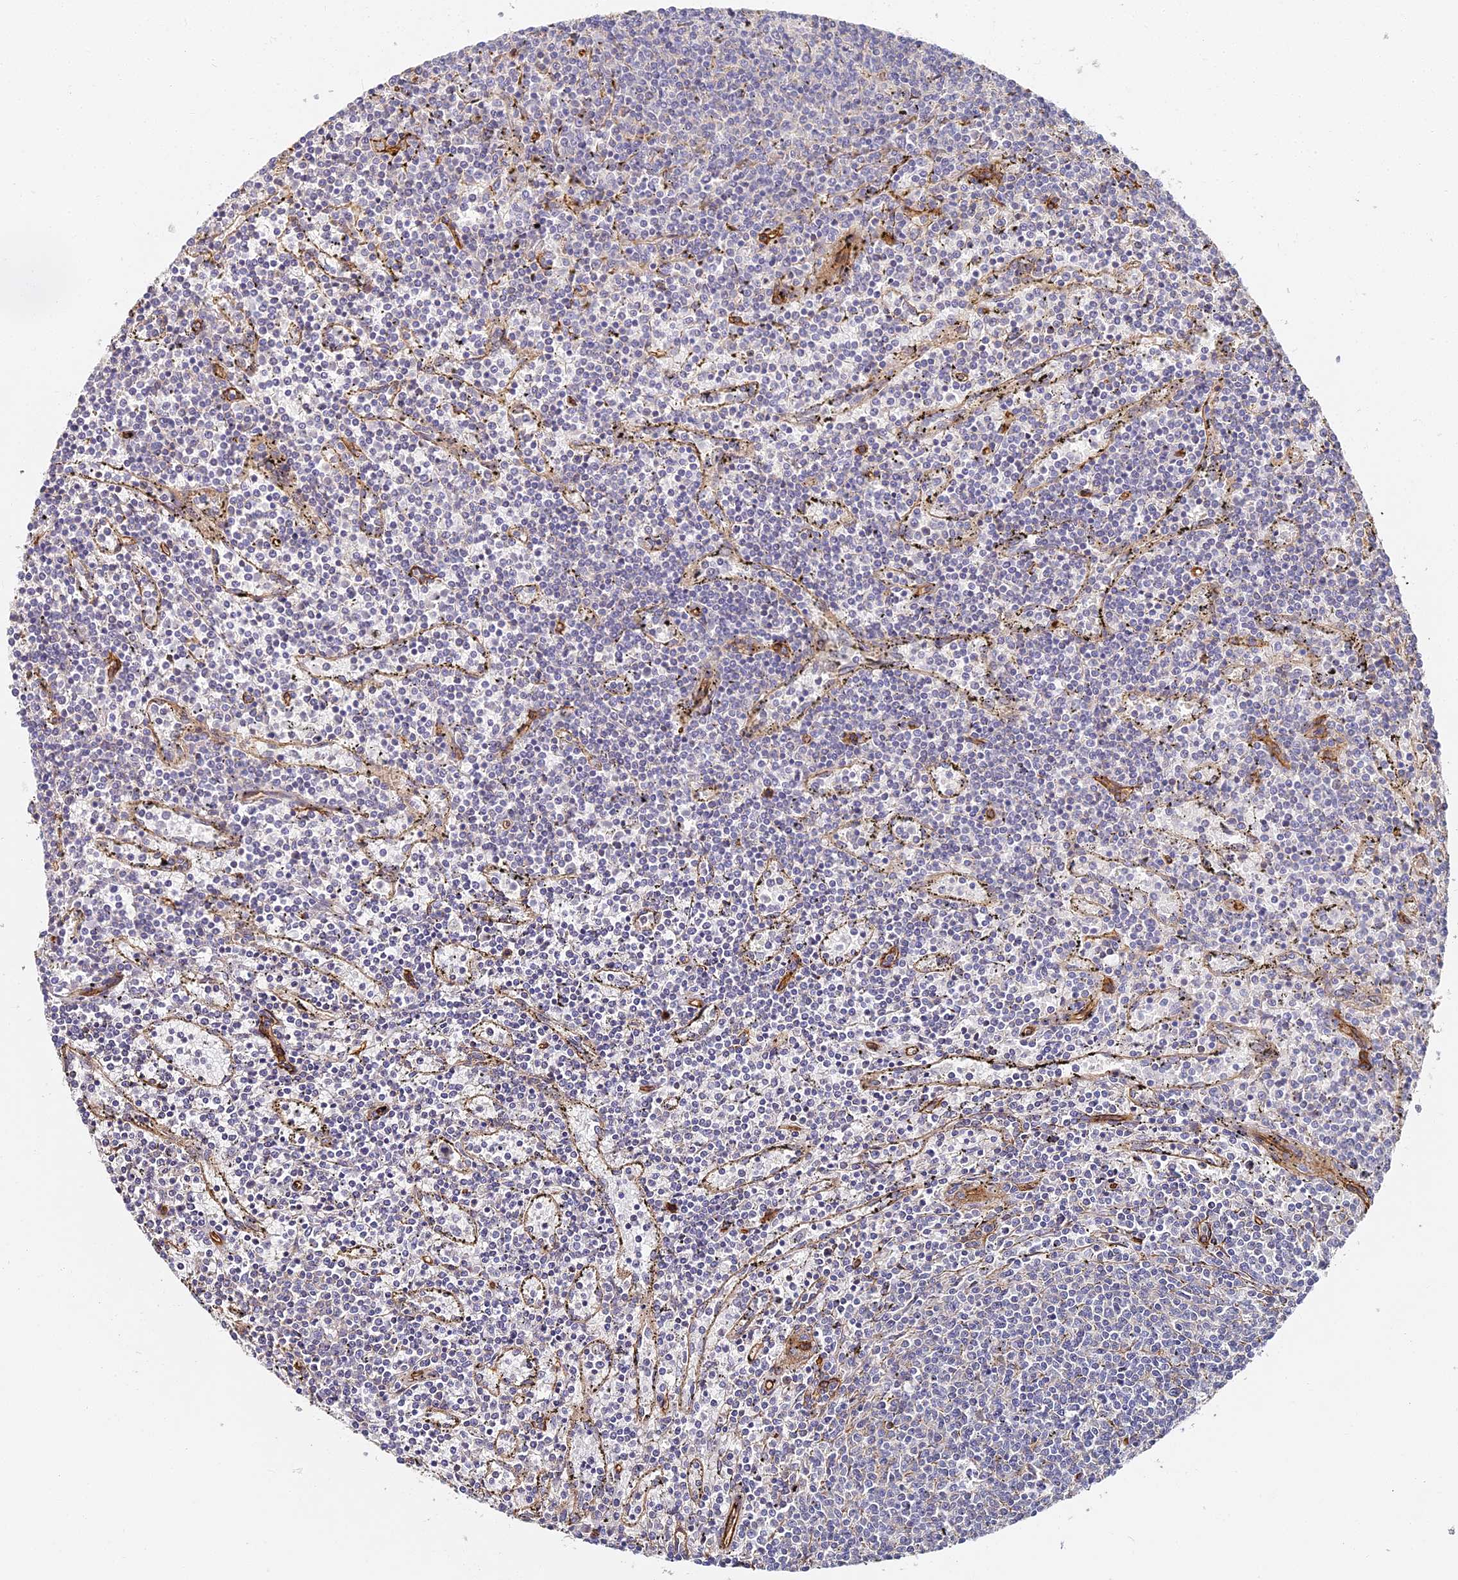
{"staining": {"intensity": "negative", "quantity": "none", "location": "none"}, "tissue": "lymphoma", "cell_type": "Tumor cells", "image_type": "cancer", "snomed": [{"axis": "morphology", "description": "Malignant lymphoma, non-Hodgkin's type, Low grade"}, {"axis": "topography", "description": "Spleen"}], "caption": "Immunohistochemical staining of lymphoma reveals no significant staining in tumor cells.", "gene": "CCDC30", "patient": {"sex": "female", "age": 50}}